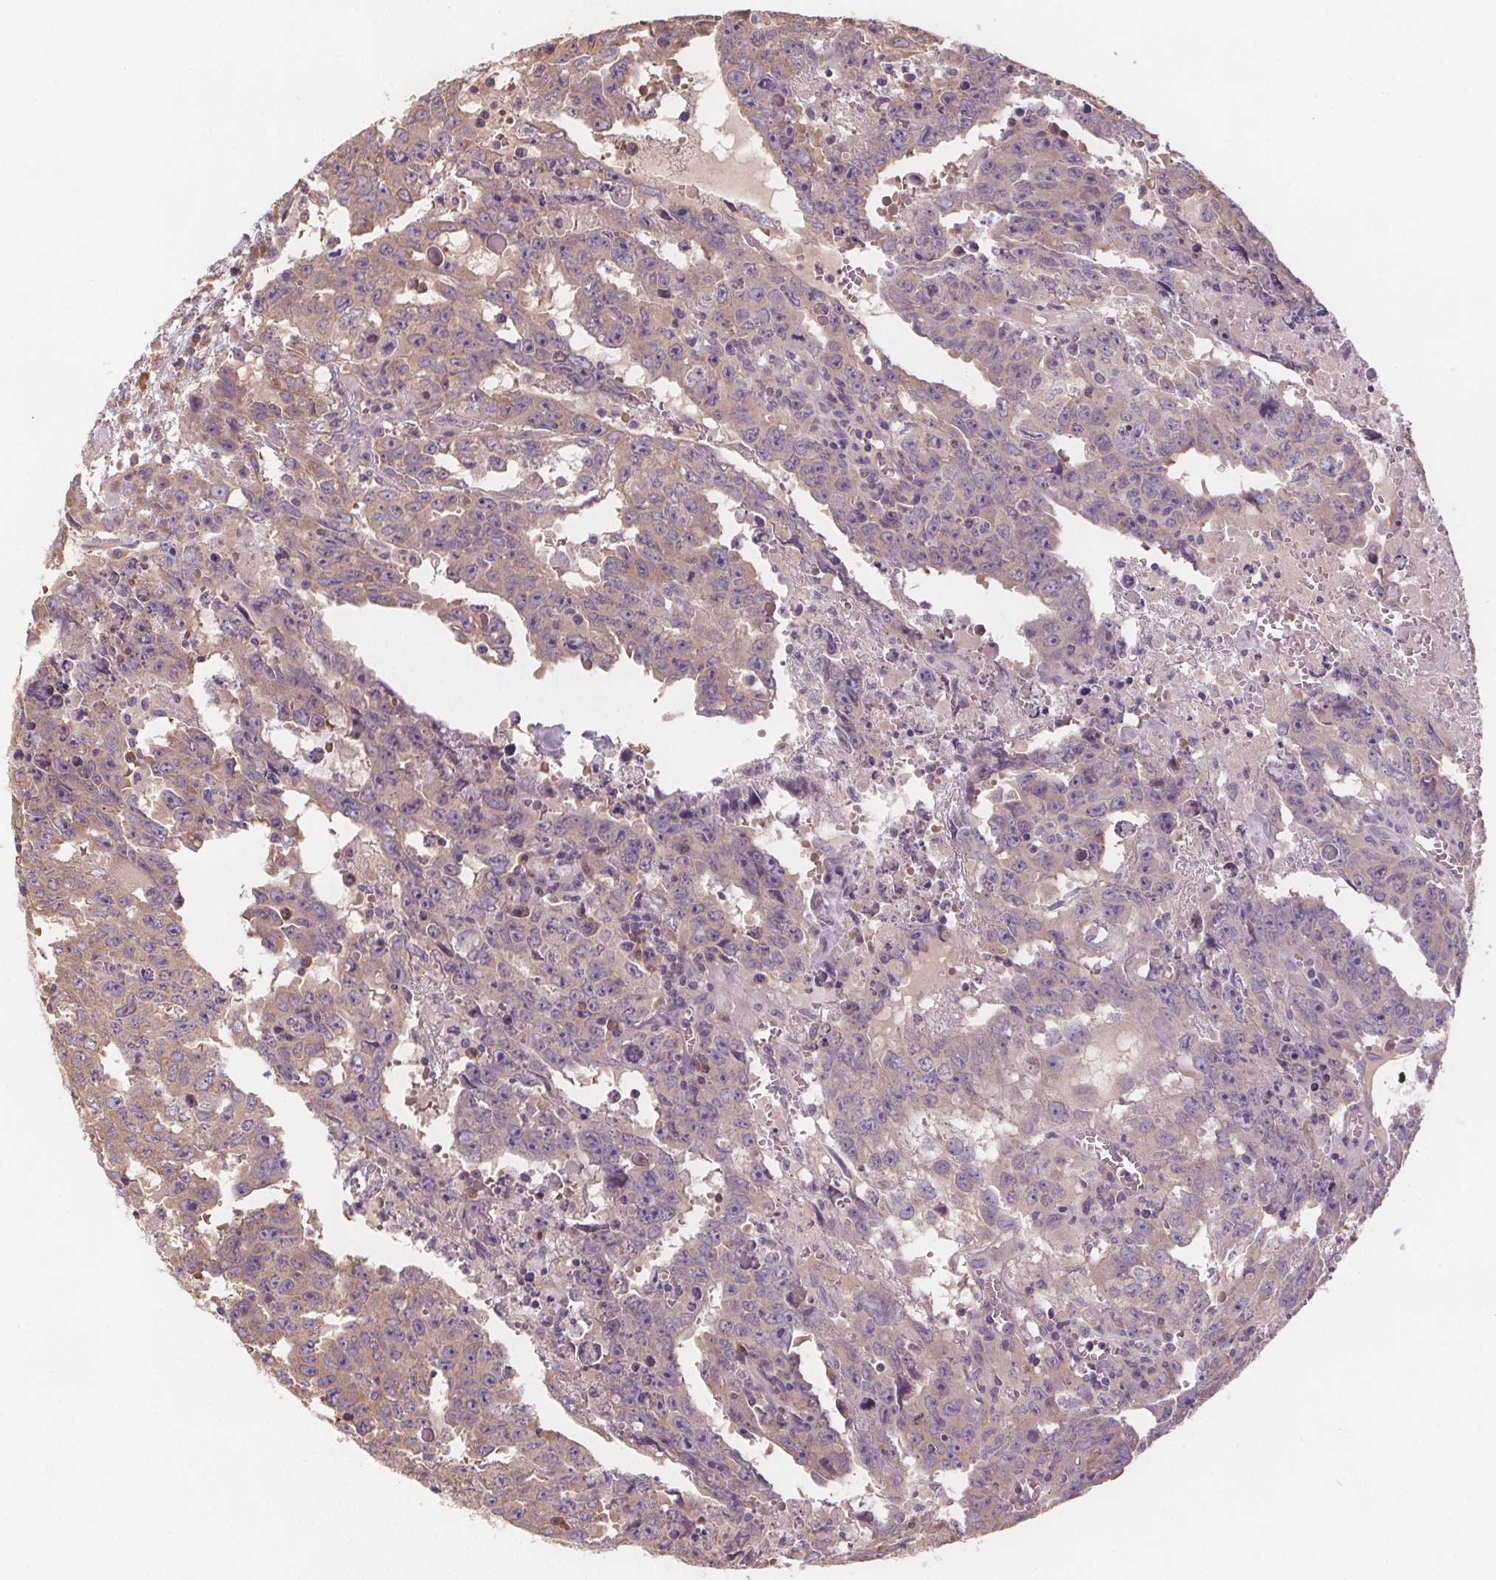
{"staining": {"intensity": "weak", "quantity": "25%-75%", "location": "cytoplasmic/membranous"}, "tissue": "testis cancer", "cell_type": "Tumor cells", "image_type": "cancer", "snomed": [{"axis": "morphology", "description": "Carcinoma, Embryonal, NOS"}, {"axis": "topography", "description": "Testis"}], "caption": "Embryonal carcinoma (testis) stained with IHC reveals weak cytoplasmic/membranous staining in about 25%-75% of tumor cells.", "gene": "TMEM80", "patient": {"sex": "male", "age": 22}}